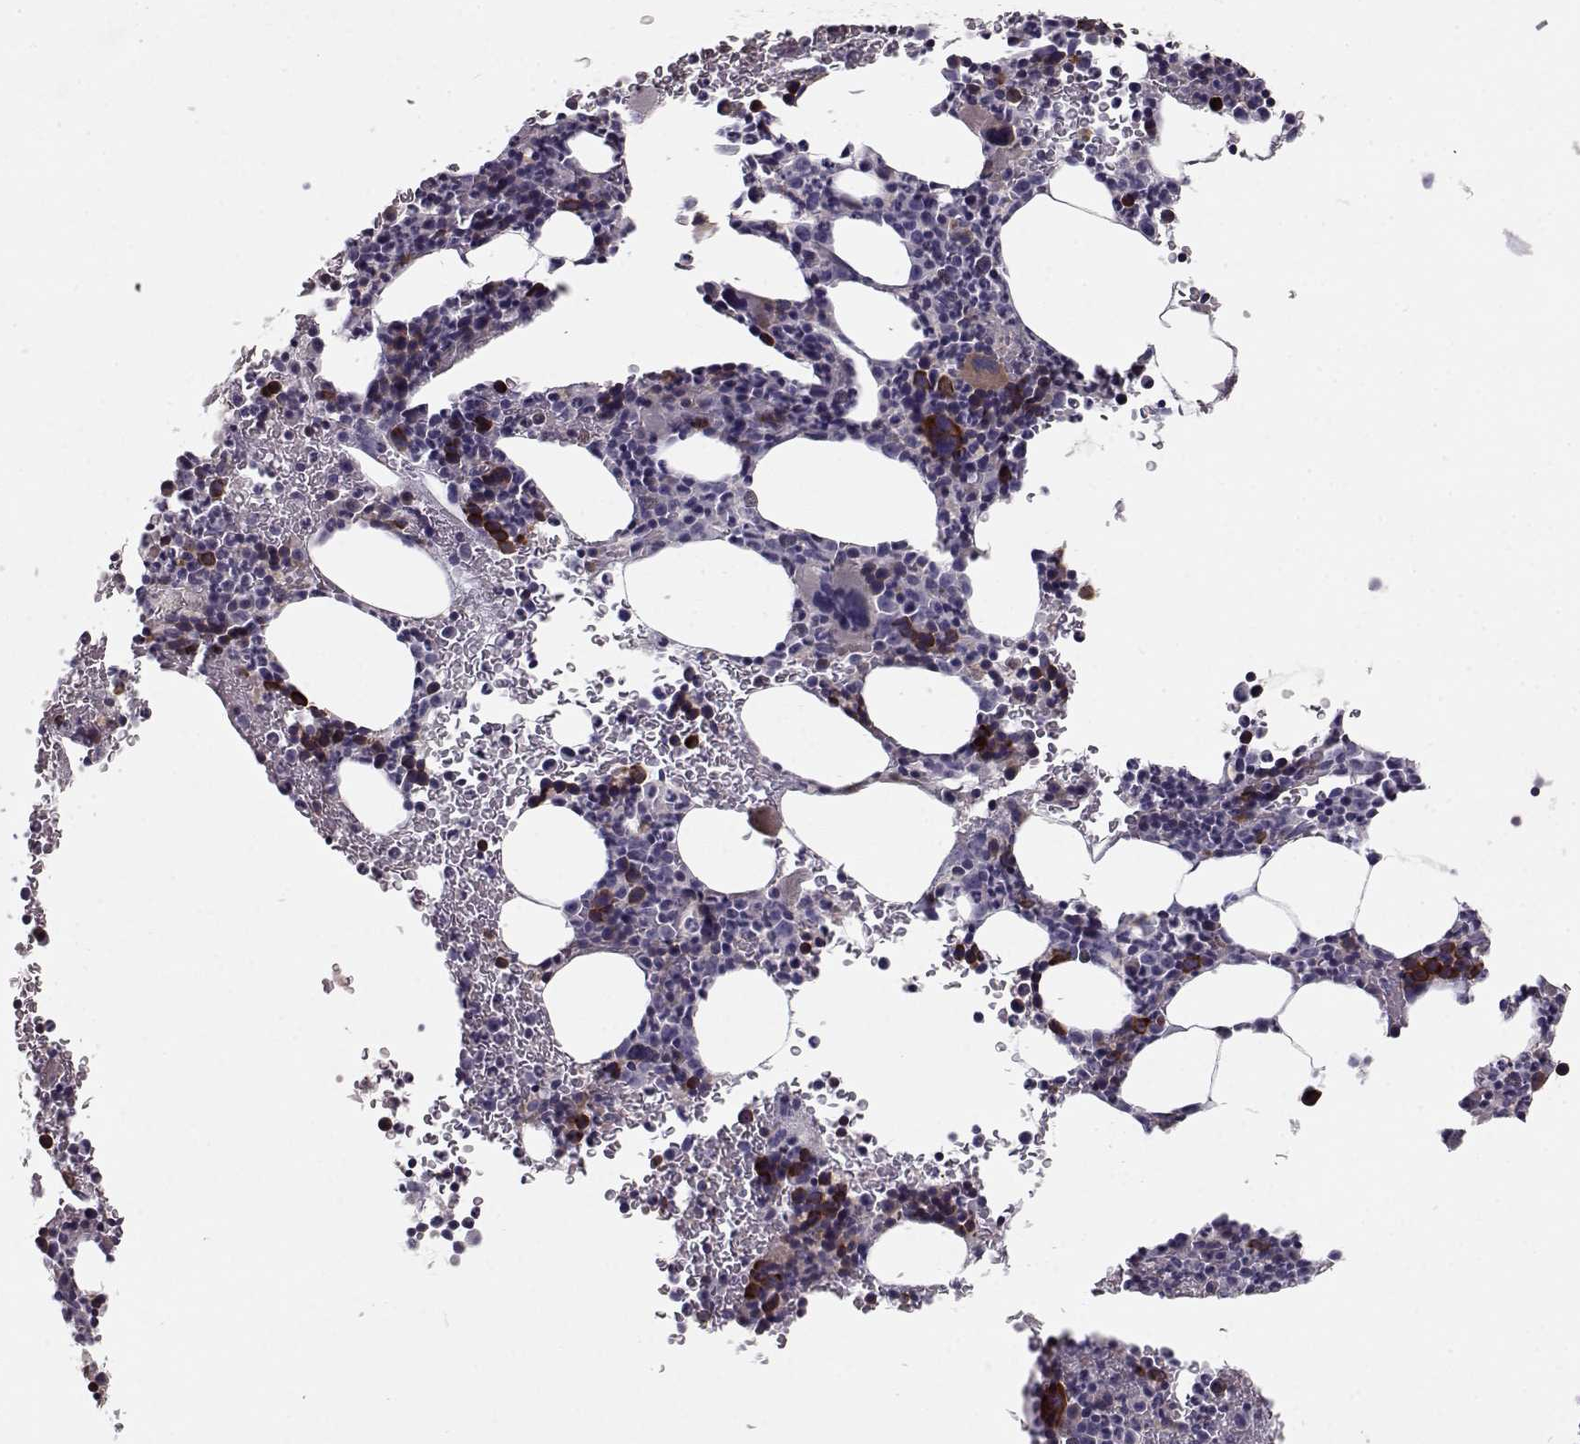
{"staining": {"intensity": "strong", "quantity": "<25%", "location": "cytoplasmic/membranous"}, "tissue": "bone marrow", "cell_type": "Hematopoietic cells", "image_type": "normal", "snomed": [{"axis": "morphology", "description": "Normal tissue, NOS"}, {"axis": "topography", "description": "Bone marrow"}], "caption": "Protein staining exhibits strong cytoplasmic/membranous staining in about <25% of hematopoietic cells in benign bone marrow.", "gene": "RANBP1", "patient": {"sex": "male", "age": 72}}